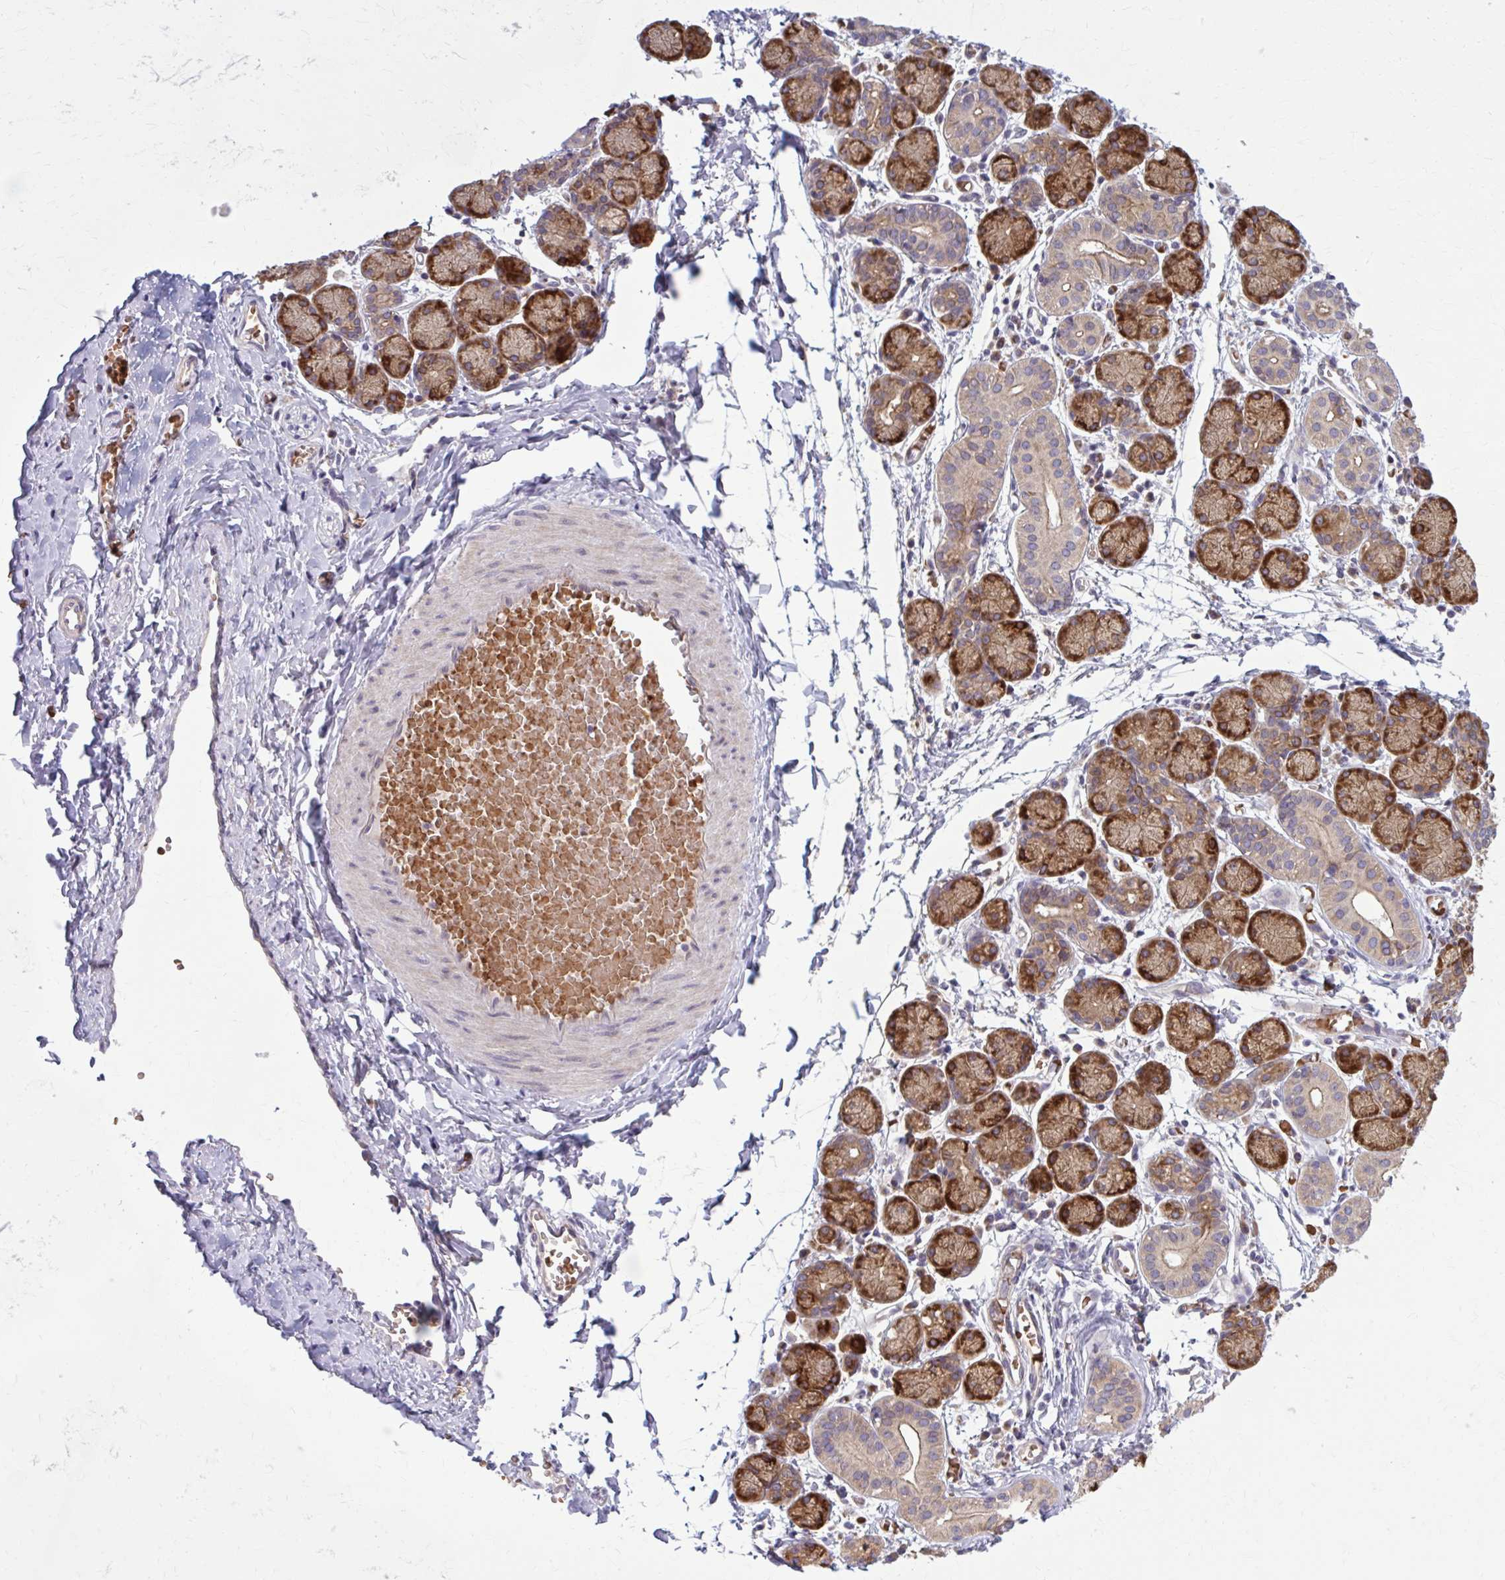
{"staining": {"intensity": "strong", "quantity": ">75%", "location": "cytoplasmic/membranous"}, "tissue": "salivary gland", "cell_type": "Glandular cells", "image_type": "normal", "snomed": [{"axis": "morphology", "description": "Normal tissue, NOS"}, {"axis": "topography", "description": "Salivary gland"}], "caption": "Salivary gland stained with IHC exhibits strong cytoplasmic/membranous positivity in approximately >75% of glandular cells. The staining was performed using DAB, with brown indicating positive protein expression. Nuclei are stained blue with hematoxylin.", "gene": "SNF8", "patient": {"sex": "female", "age": 24}}